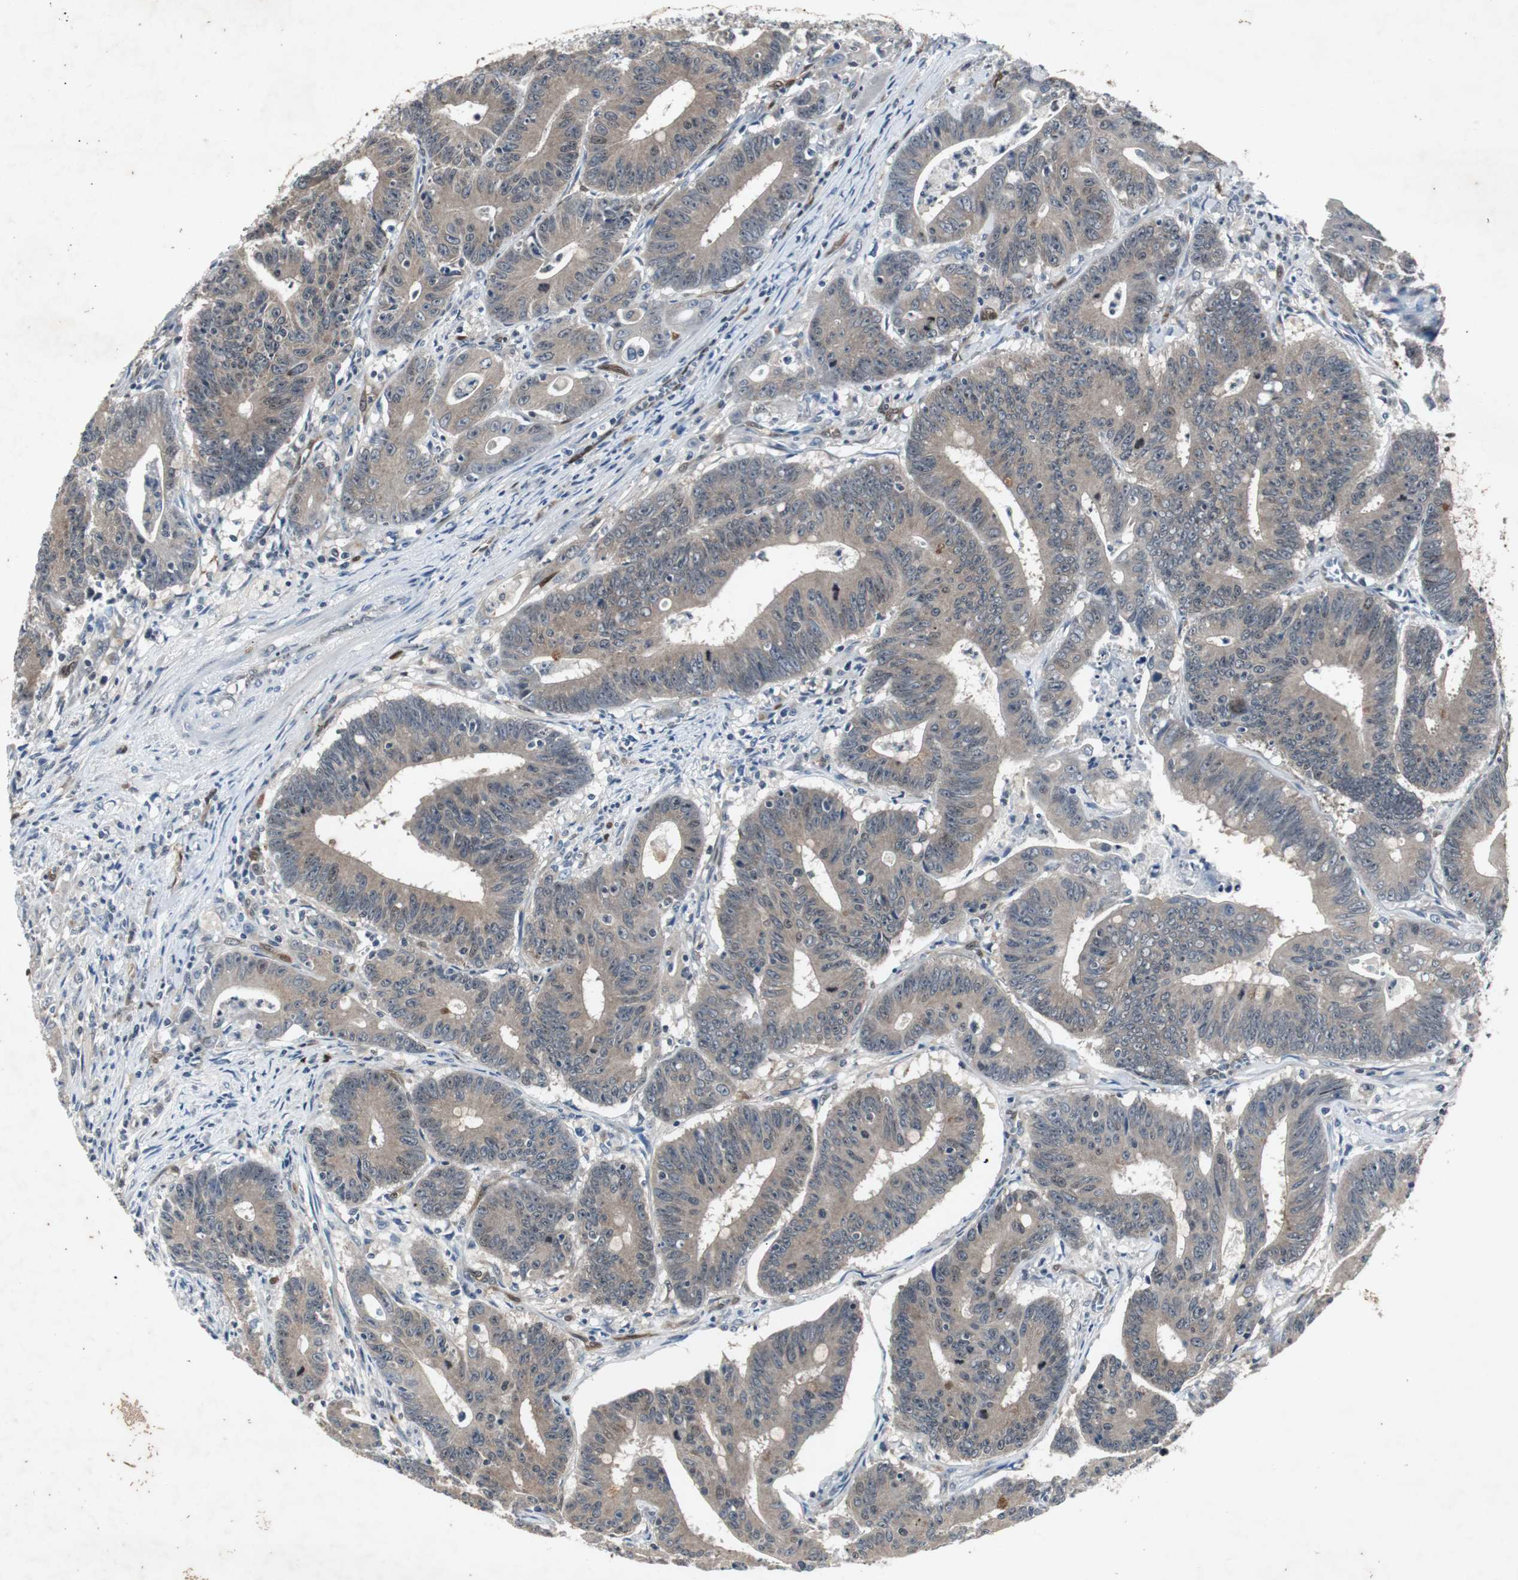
{"staining": {"intensity": "weak", "quantity": ">75%", "location": "cytoplasmic/membranous"}, "tissue": "colorectal cancer", "cell_type": "Tumor cells", "image_type": "cancer", "snomed": [{"axis": "morphology", "description": "Adenocarcinoma, NOS"}, {"axis": "topography", "description": "Colon"}], "caption": "Colorectal cancer stained with a brown dye exhibits weak cytoplasmic/membranous positive positivity in about >75% of tumor cells.", "gene": "SMAD1", "patient": {"sex": "male", "age": 45}}